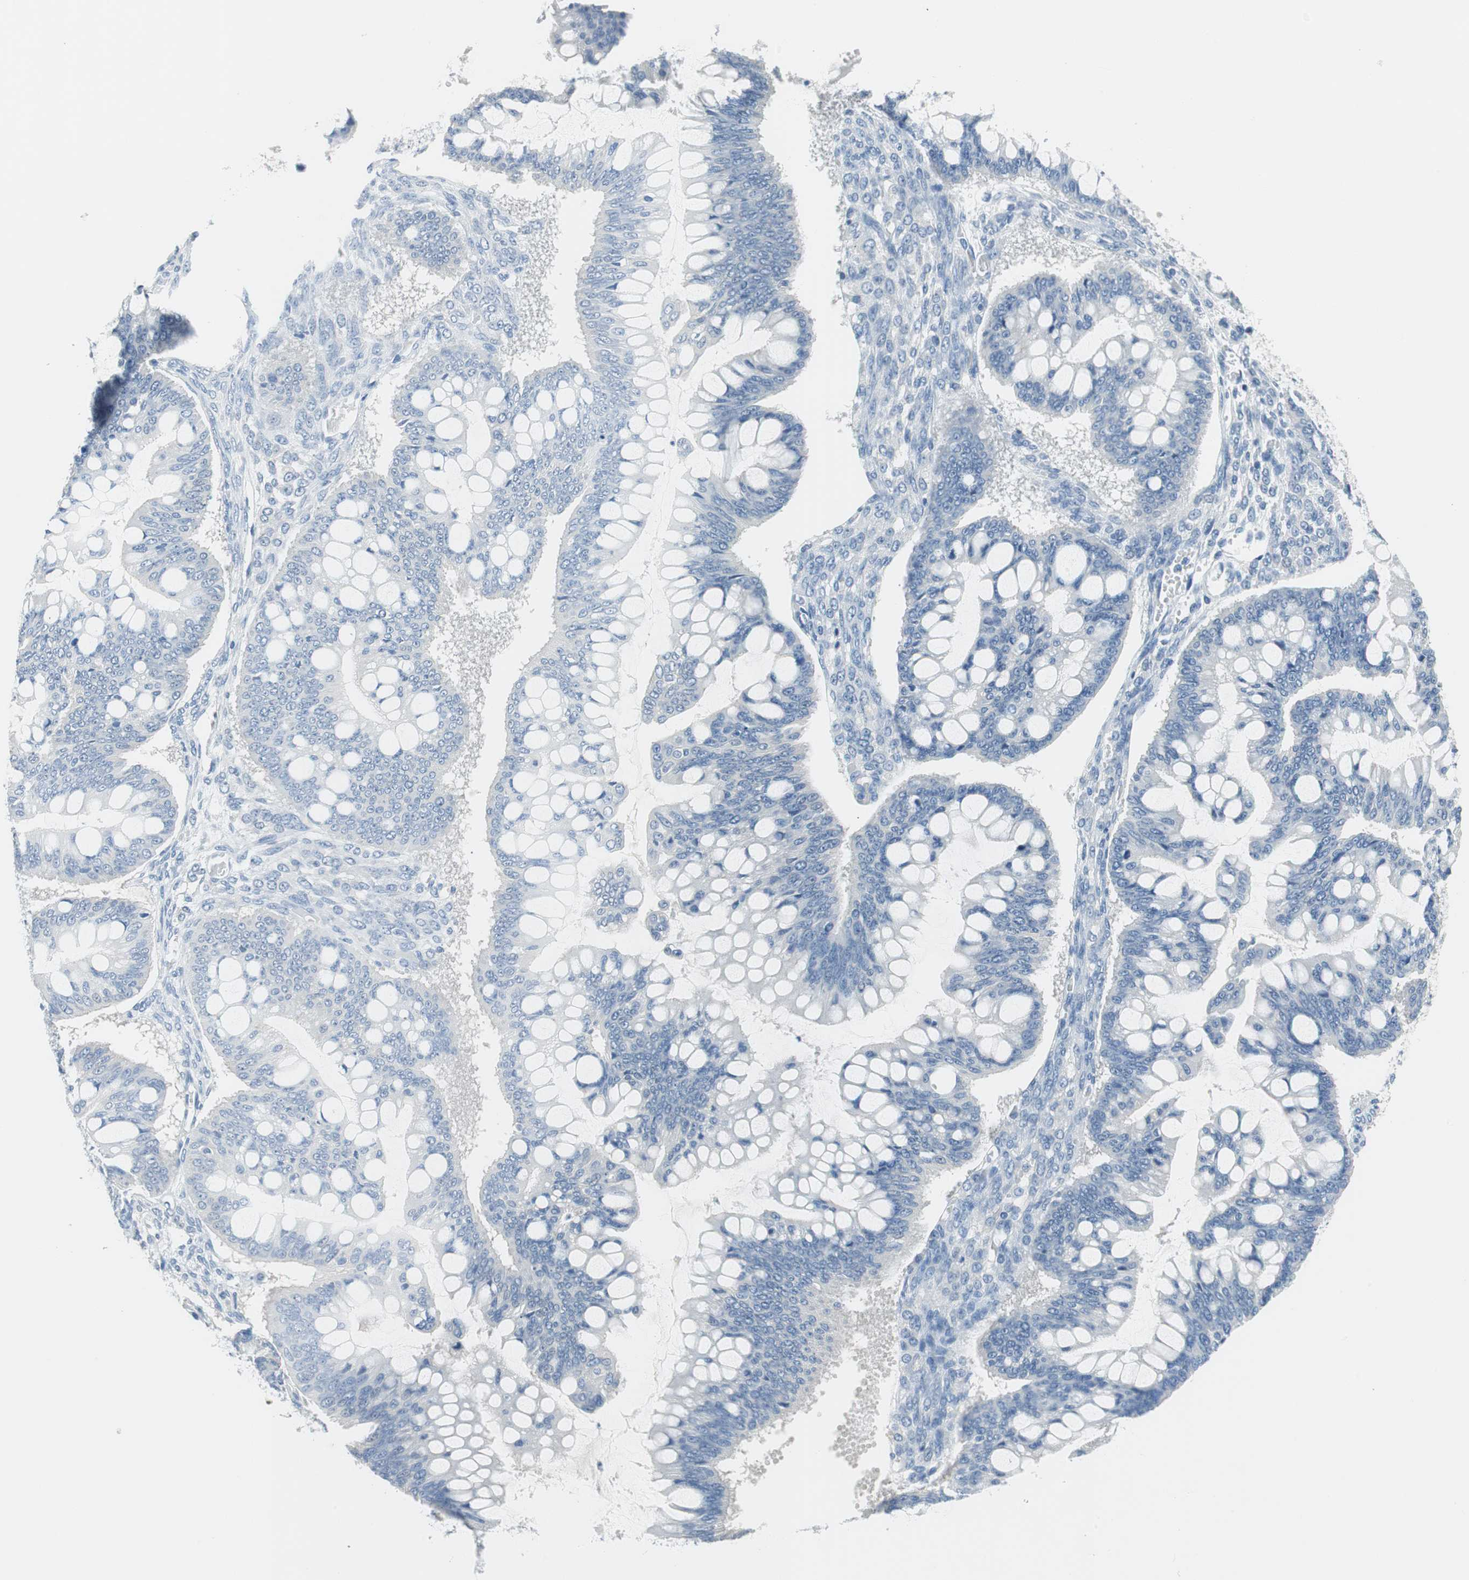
{"staining": {"intensity": "negative", "quantity": "none", "location": "none"}, "tissue": "ovarian cancer", "cell_type": "Tumor cells", "image_type": "cancer", "snomed": [{"axis": "morphology", "description": "Cystadenocarcinoma, mucinous, NOS"}, {"axis": "topography", "description": "Ovary"}], "caption": "Histopathology image shows no protein positivity in tumor cells of ovarian cancer (mucinous cystadenocarcinoma) tissue.", "gene": "GLCCI1", "patient": {"sex": "female", "age": 73}}